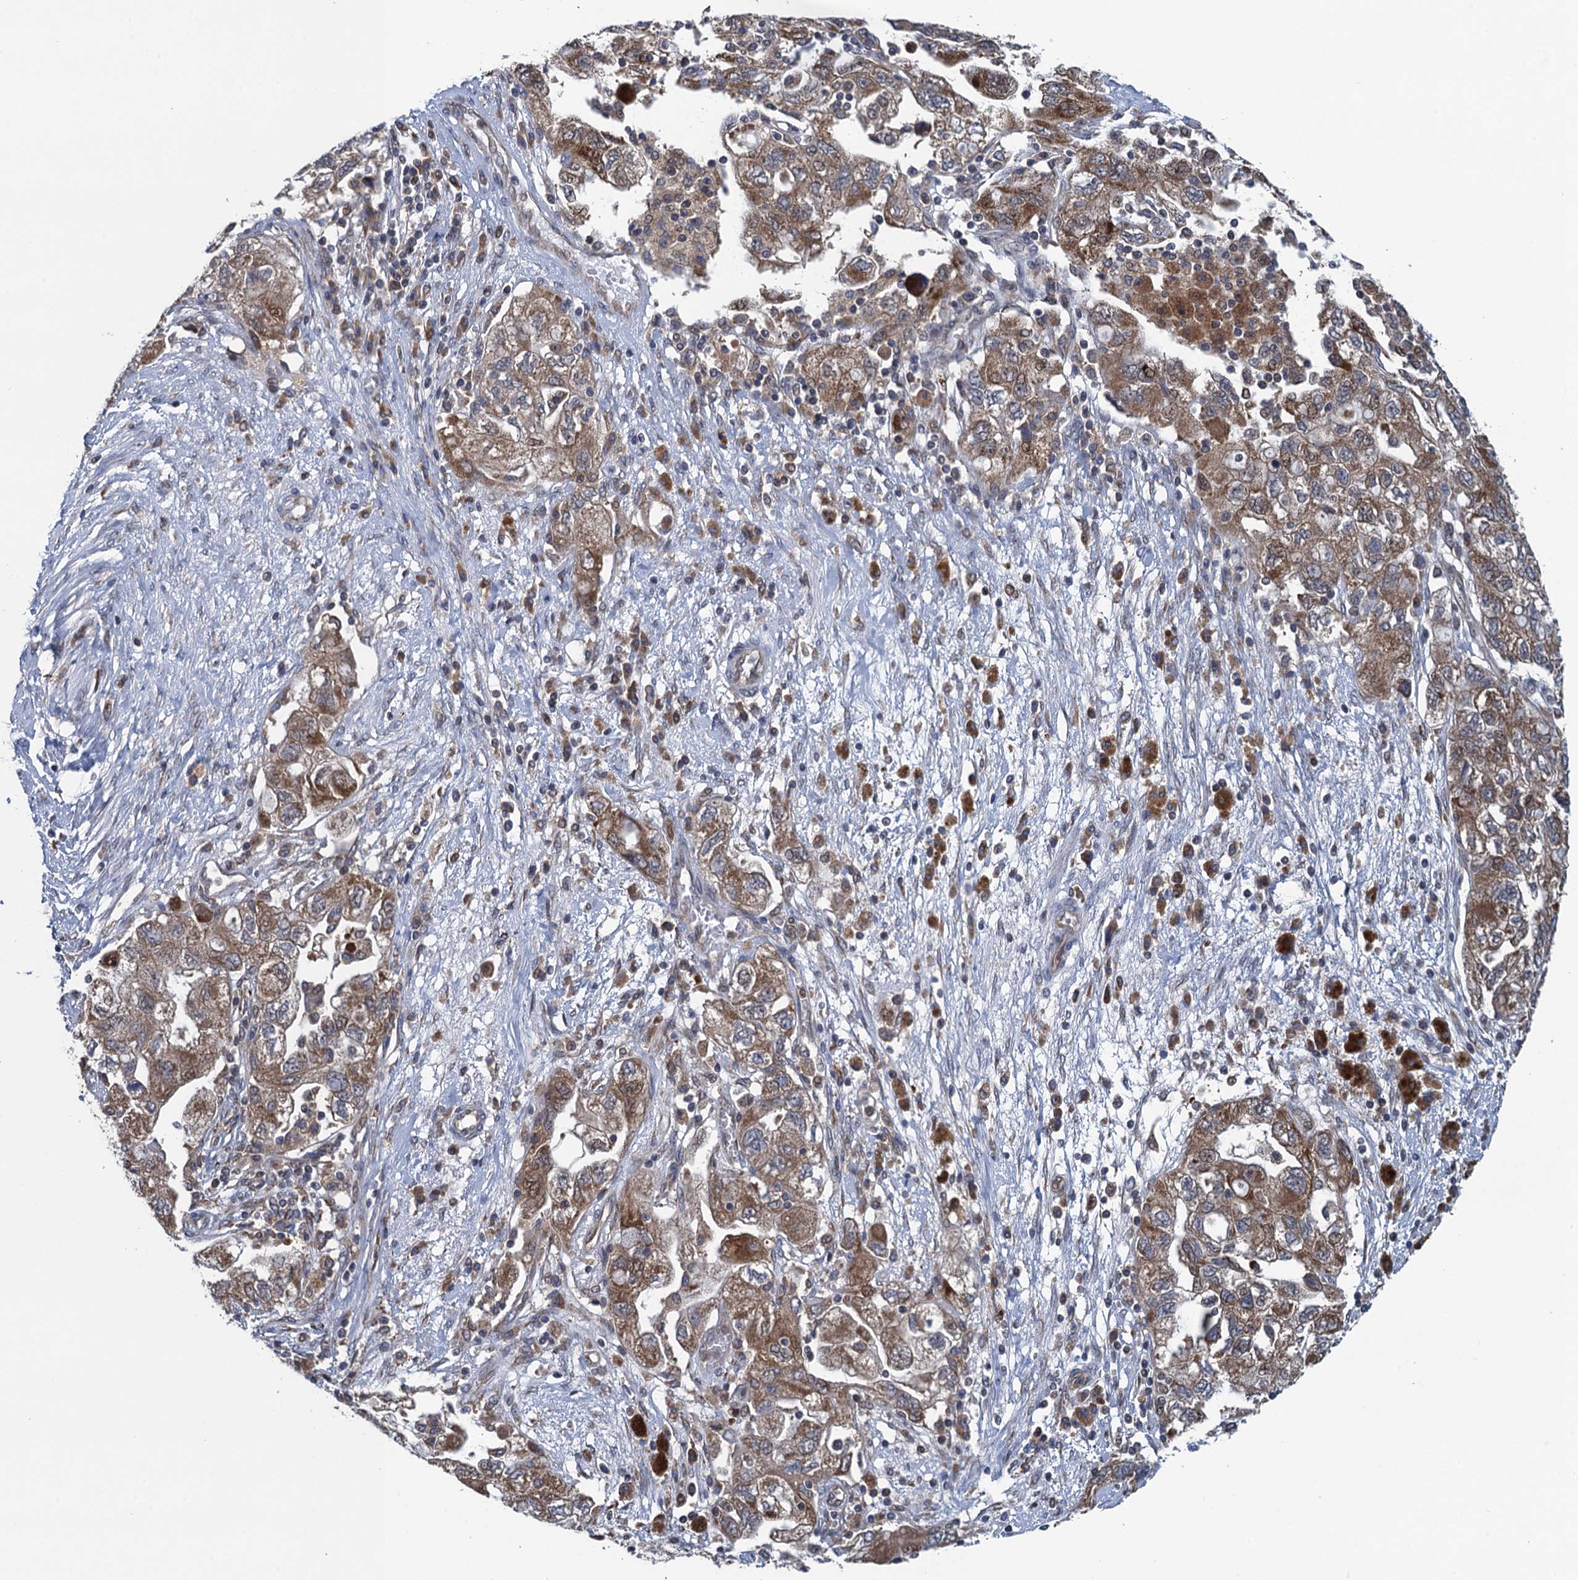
{"staining": {"intensity": "moderate", "quantity": ">75%", "location": "cytoplasmic/membranous,nuclear"}, "tissue": "ovarian cancer", "cell_type": "Tumor cells", "image_type": "cancer", "snomed": [{"axis": "morphology", "description": "Carcinoma, NOS"}, {"axis": "morphology", "description": "Cystadenocarcinoma, serous, NOS"}, {"axis": "topography", "description": "Ovary"}], "caption": "Ovarian cancer (serous cystadenocarcinoma) stained for a protein (brown) demonstrates moderate cytoplasmic/membranous and nuclear positive staining in about >75% of tumor cells.", "gene": "CNTN5", "patient": {"sex": "female", "age": 69}}